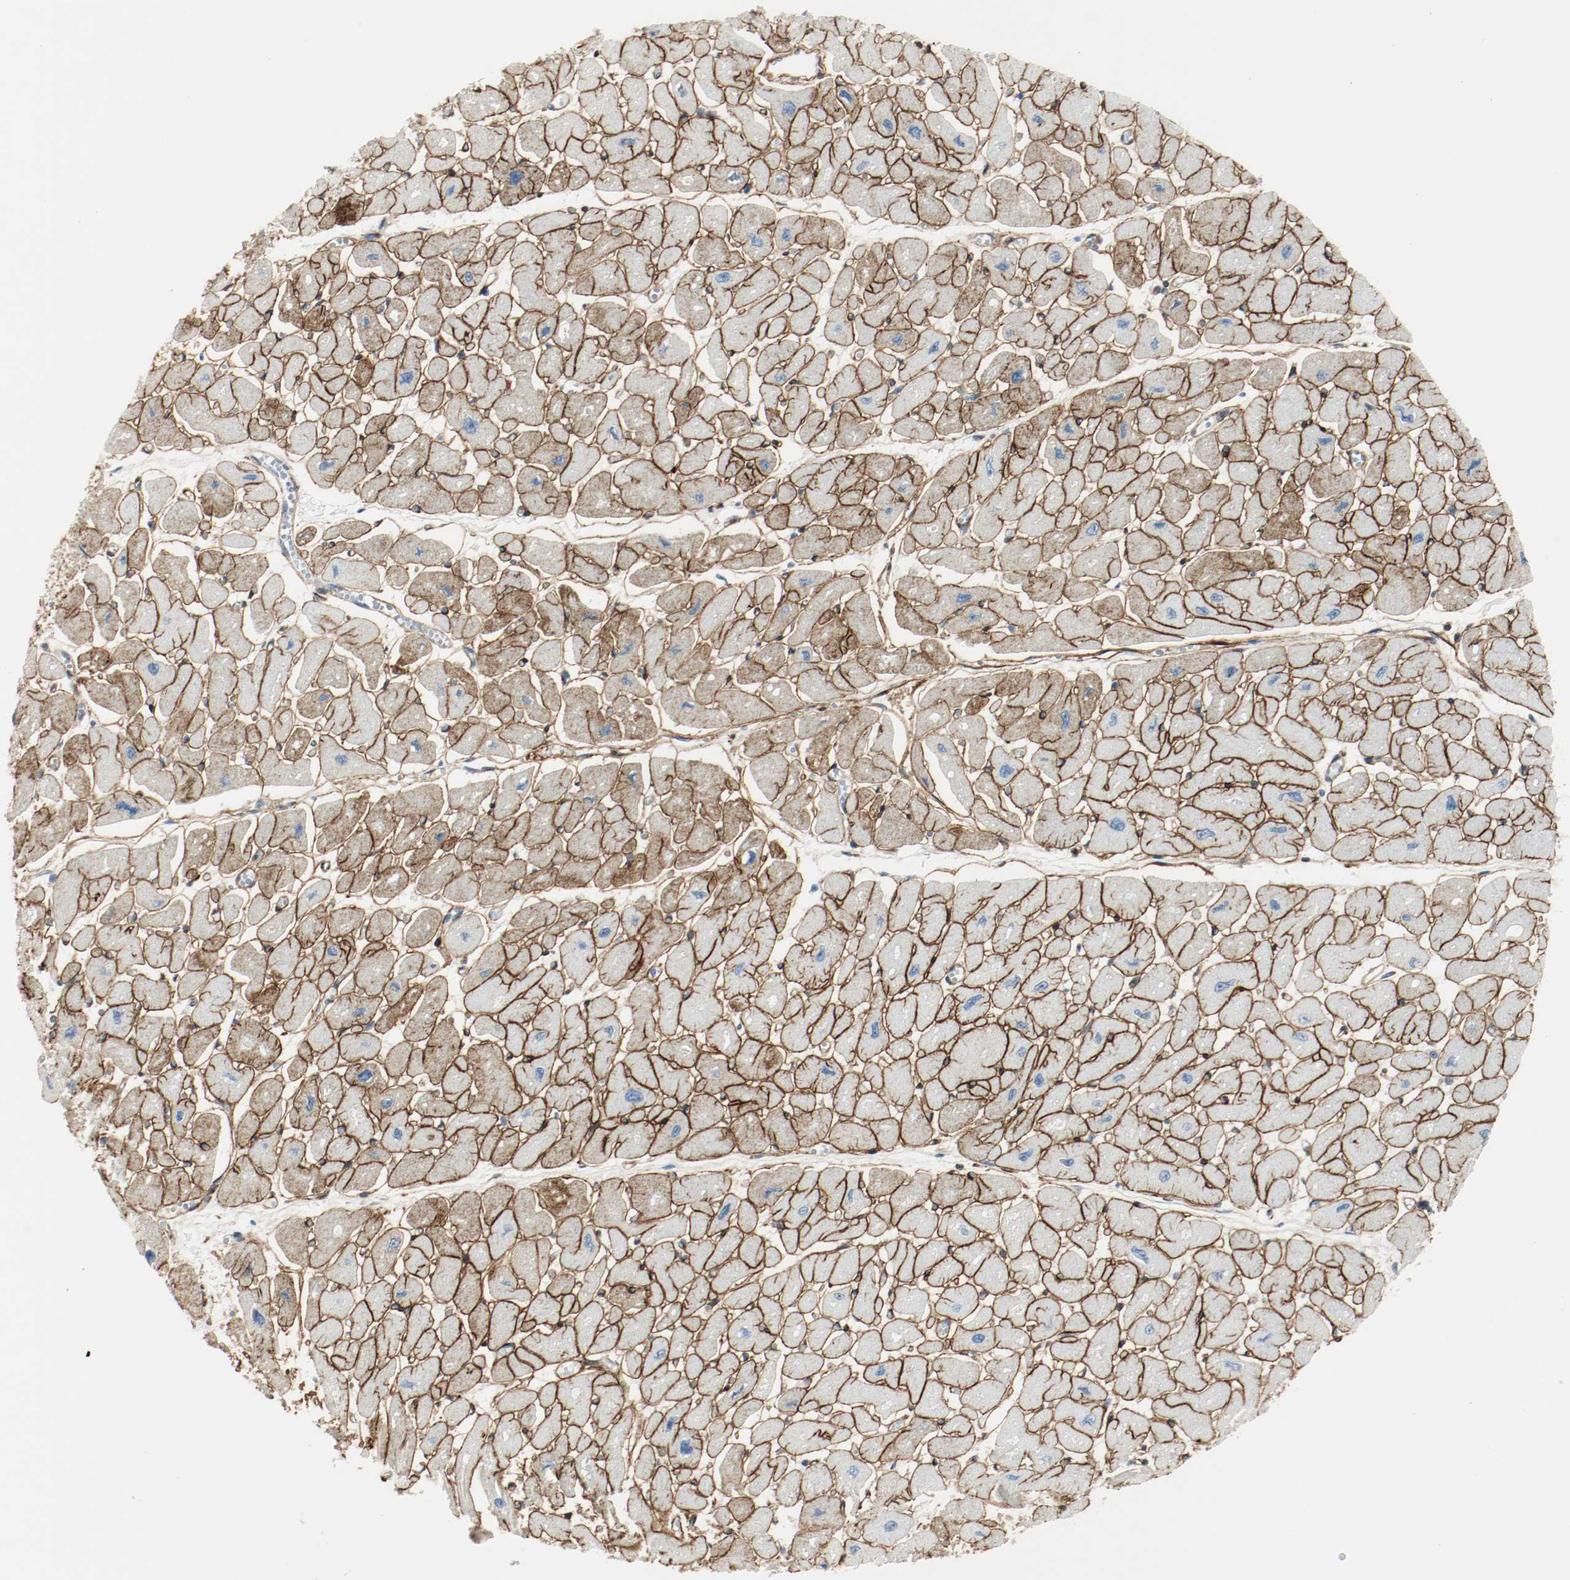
{"staining": {"intensity": "strong", "quantity": ">75%", "location": "cytoplasmic/membranous"}, "tissue": "heart muscle", "cell_type": "Cardiomyocytes", "image_type": "normal", "snomed": [{"axis": "morphology", "description": "Normal tissue, NOS"}, {"axis": "topography", "description": "Heart"}], "caption": "Heart muscle stained with DAB (3,3'-diaminobenzidine) immunohistochemistry reveals high levels of strong cytoplasmic/membranous positivity in approximately >75% of cardiomyocytes. The staining was performed using DAB, with brown indicating positive protein expression. Nuclei are stained blue with hematoxylin.", "gene": "LAMB1", "patient": {"sex": "female", "age": 54}}